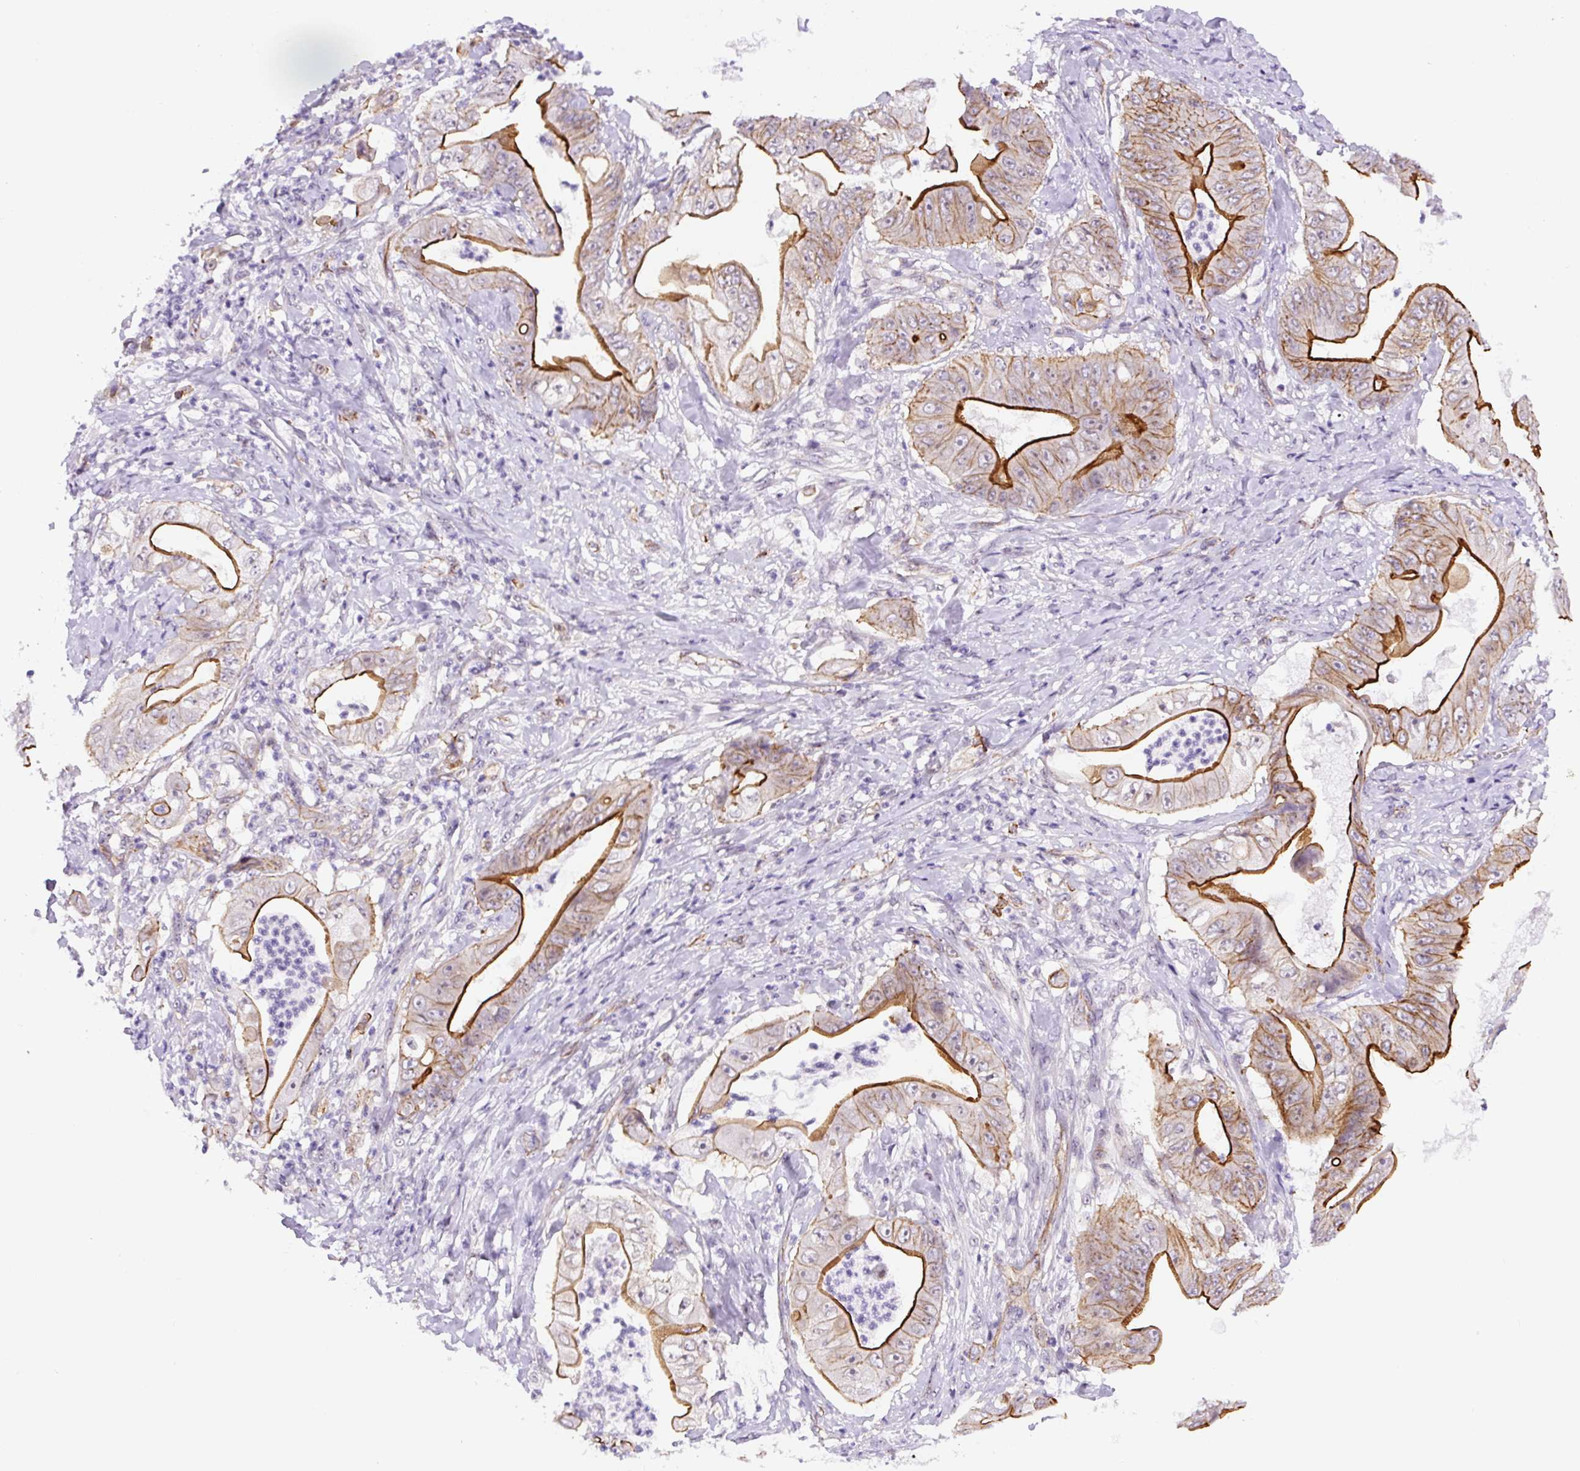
{"staining": {"intensity": "strong", "quantity": "25%-75%", "location": "cytoplasmic/membranous"}, "tissue": "stomach cancer", "cell_type": "Tumor cells", "image_type": "cancer", "snomed": [{"axis": "morphology", "description": "Adenocarcinoma, NOS"}, {"axis": "topography", "description": "Stomach"}], "caption": "Immunohistochemical staining of stomach cancer exhibits high levels of strong cytoplasmic/membranous protein expression in about 25%-75% of tumor cells.", "gene": "MYO5C", "patient": {"sex": "female", "age": 73}}